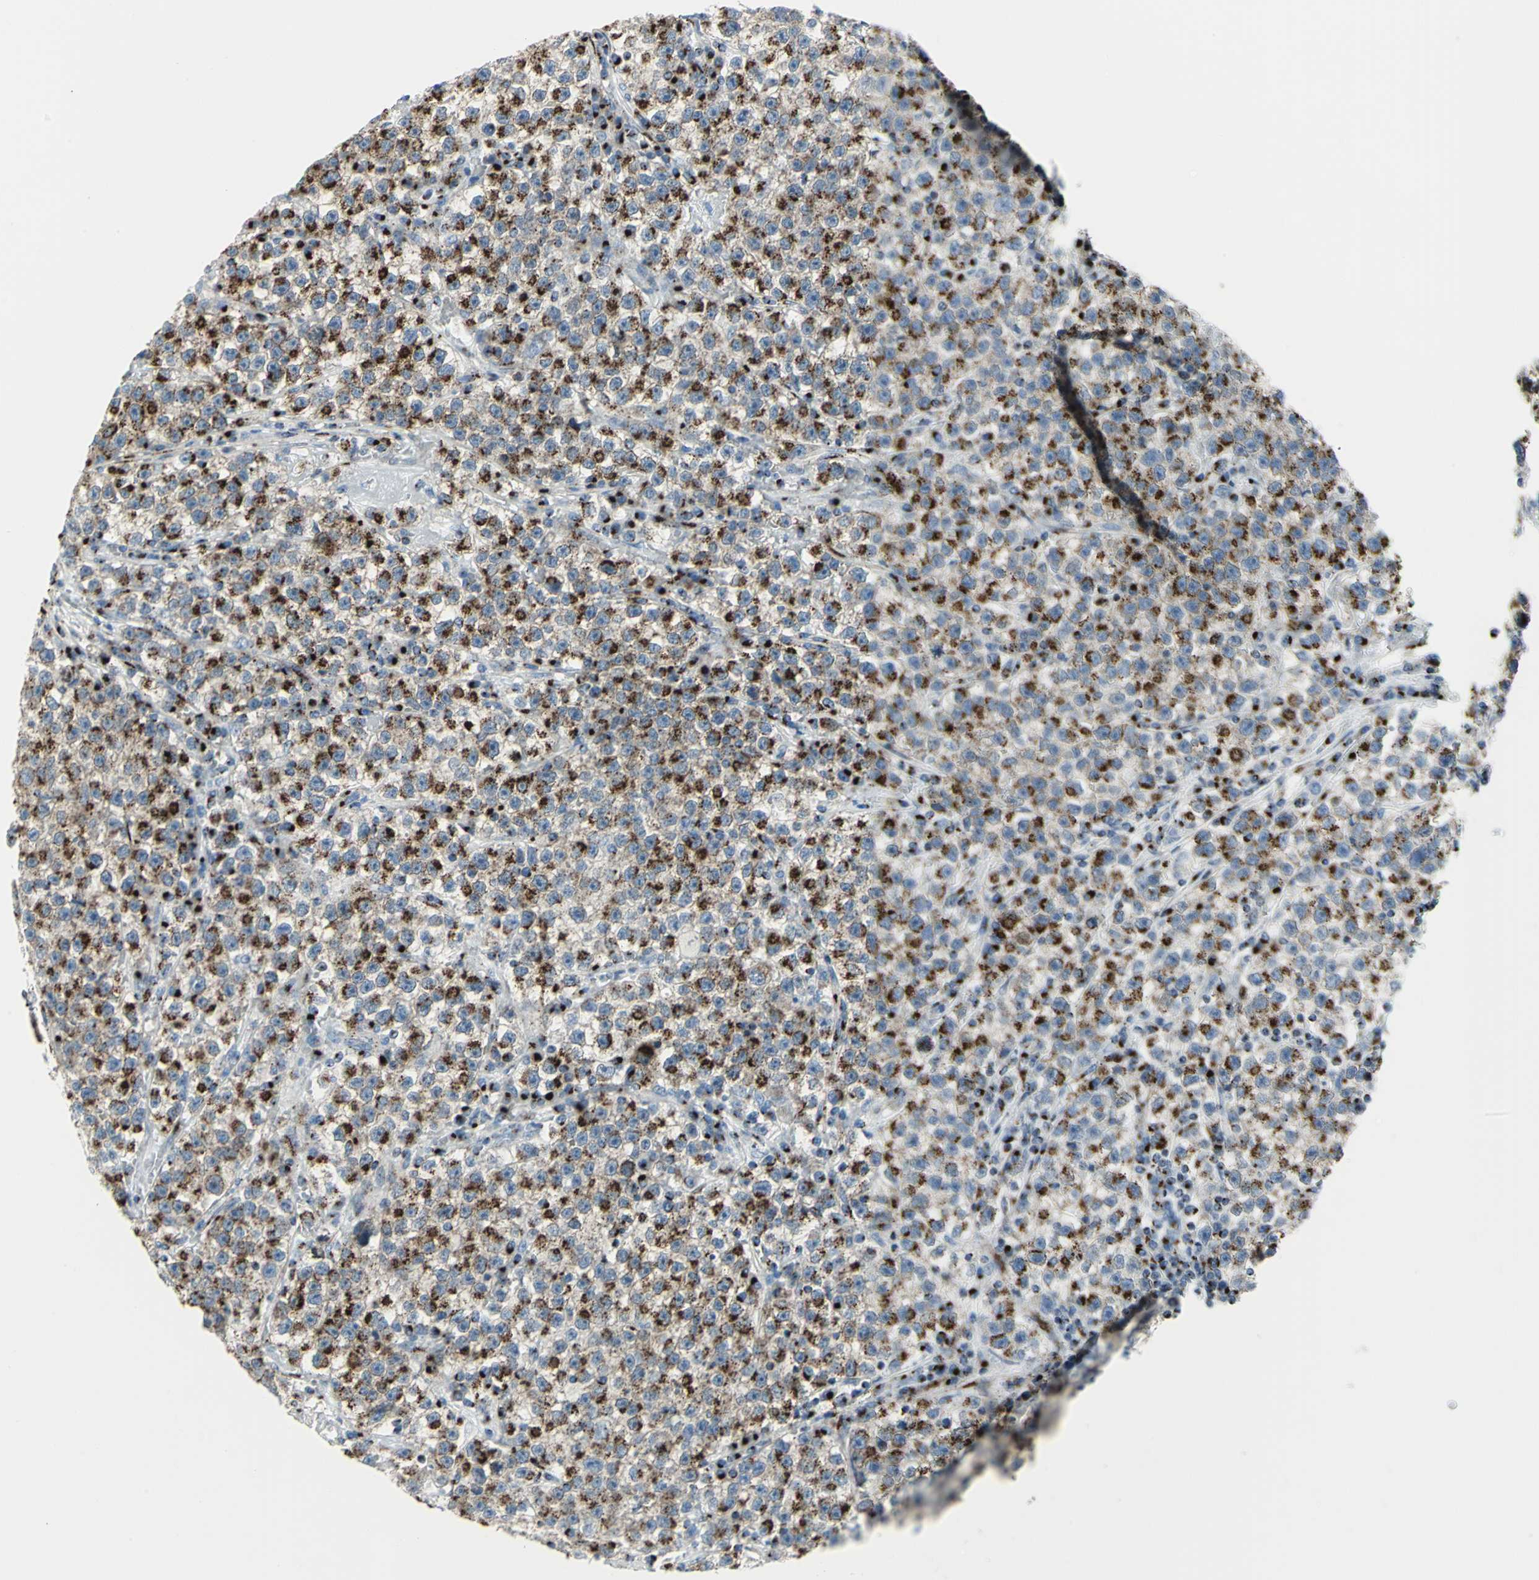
{"staining": {"intensity": "strong", "quantity": ">75%", "location": "cytoplasmic/membranous"}, "tissue": "testis cancer", "cell_type": "Tumor cells", "image_type": "cancer", "snomed": [{"axis": "morphology", "description": "Seminoma, NOS"}, {"axis": "topography", "description": "Testis"}], "caption": "Protein analysis of testis seminoma tissue exhibits strong cytoplasmic/membranous positivity in about >75% of tumor cells.", "gene": "GPR3", "patient": {"sex": "male", "age": 22}}